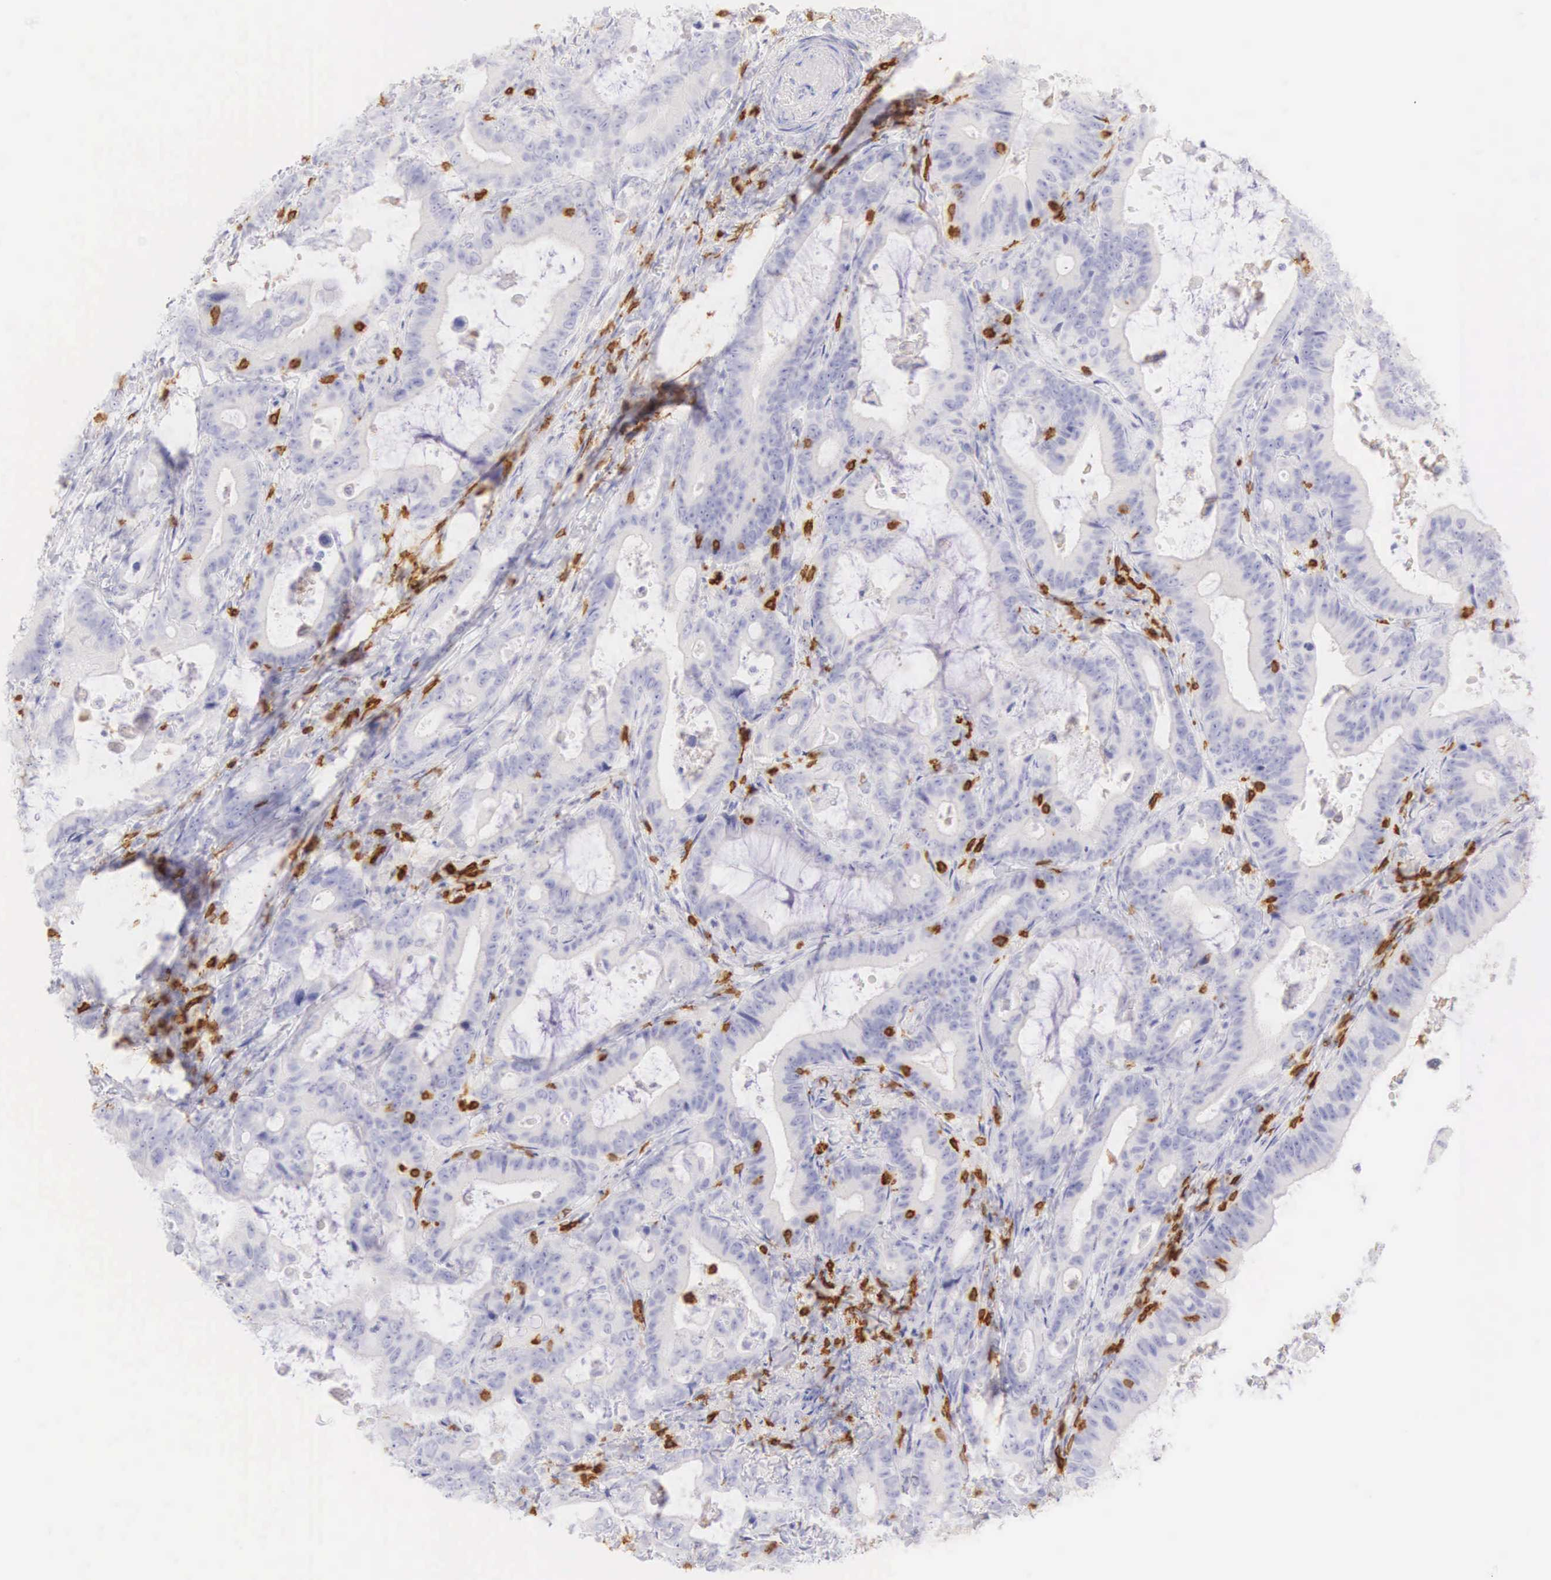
{"staining": {"intensity": "negative", "quantity": "none", "location": "none"}, "tissue": "stomach cancer", "cell_type": "Tumor cells", "image_type": "cancer", "snomed": [{"axis": "morphology", "description": "Adenocarcinoma, NOS"}, {"axis": "topography", "description": "Stomach, upper"}], "caption": "Stomach adenocarcinoma was stained to show a protein in brown. There is no significant positivity in tumor cells.", "gene": "CD3E", "patient": {"sex": "male", "age": 63}}